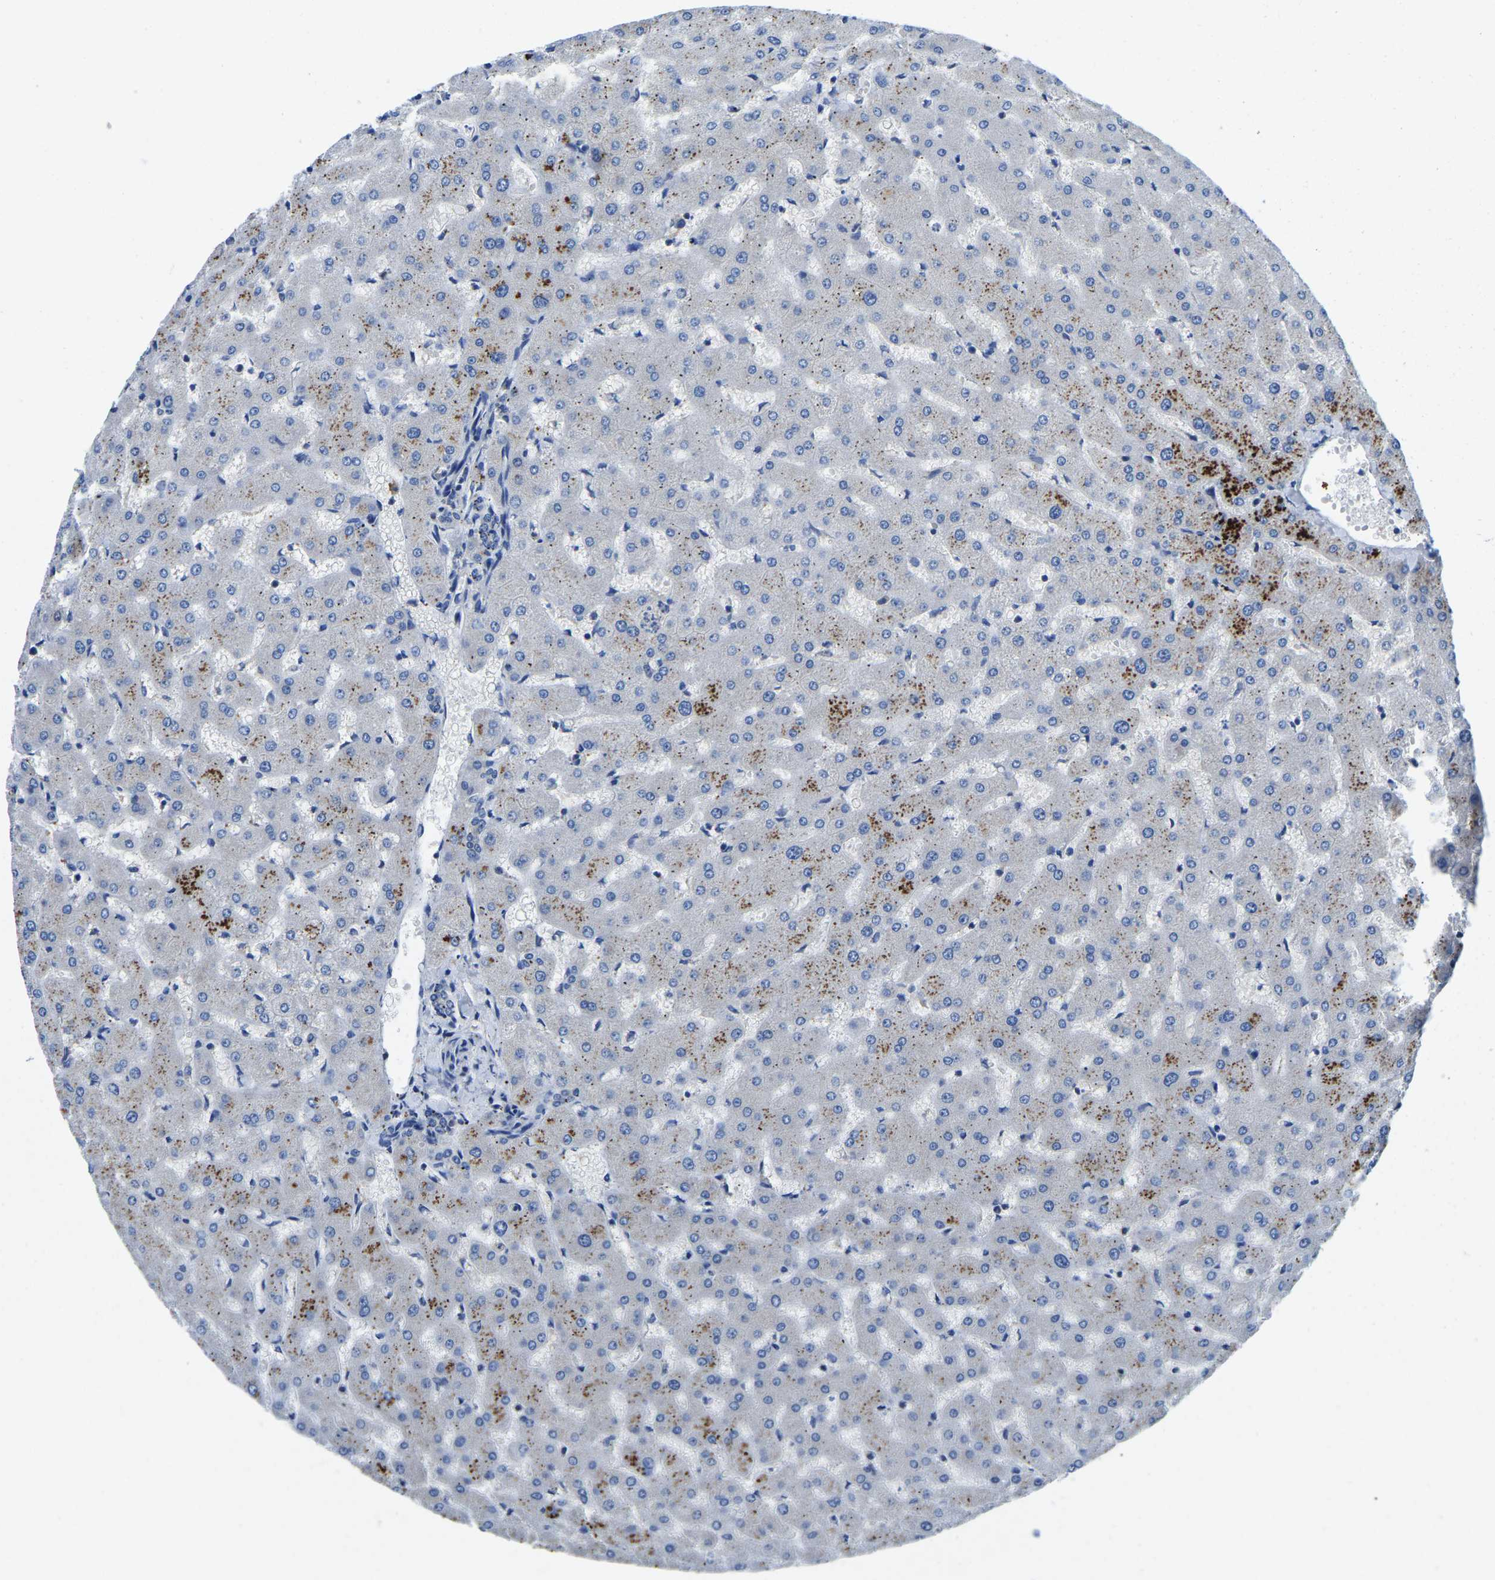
{"staining": {"intensity": "negative", "quantity": "none", "location": "none"}, "tissue": "liver", "cell_type": "Cholangiocytes", "image_type": "normal", "snomed": [{"axis": "morphology", "description": "Normal tissue, NOS"}, {"axis": "topography", "description": "Liver"}], "caption": "Human liver stained for a protein using immunohistochemistry (IHC) reveals no staining in cholangiocytes.", "gene": "STAT2", "patient": {"sex": "female", "age": 63}}